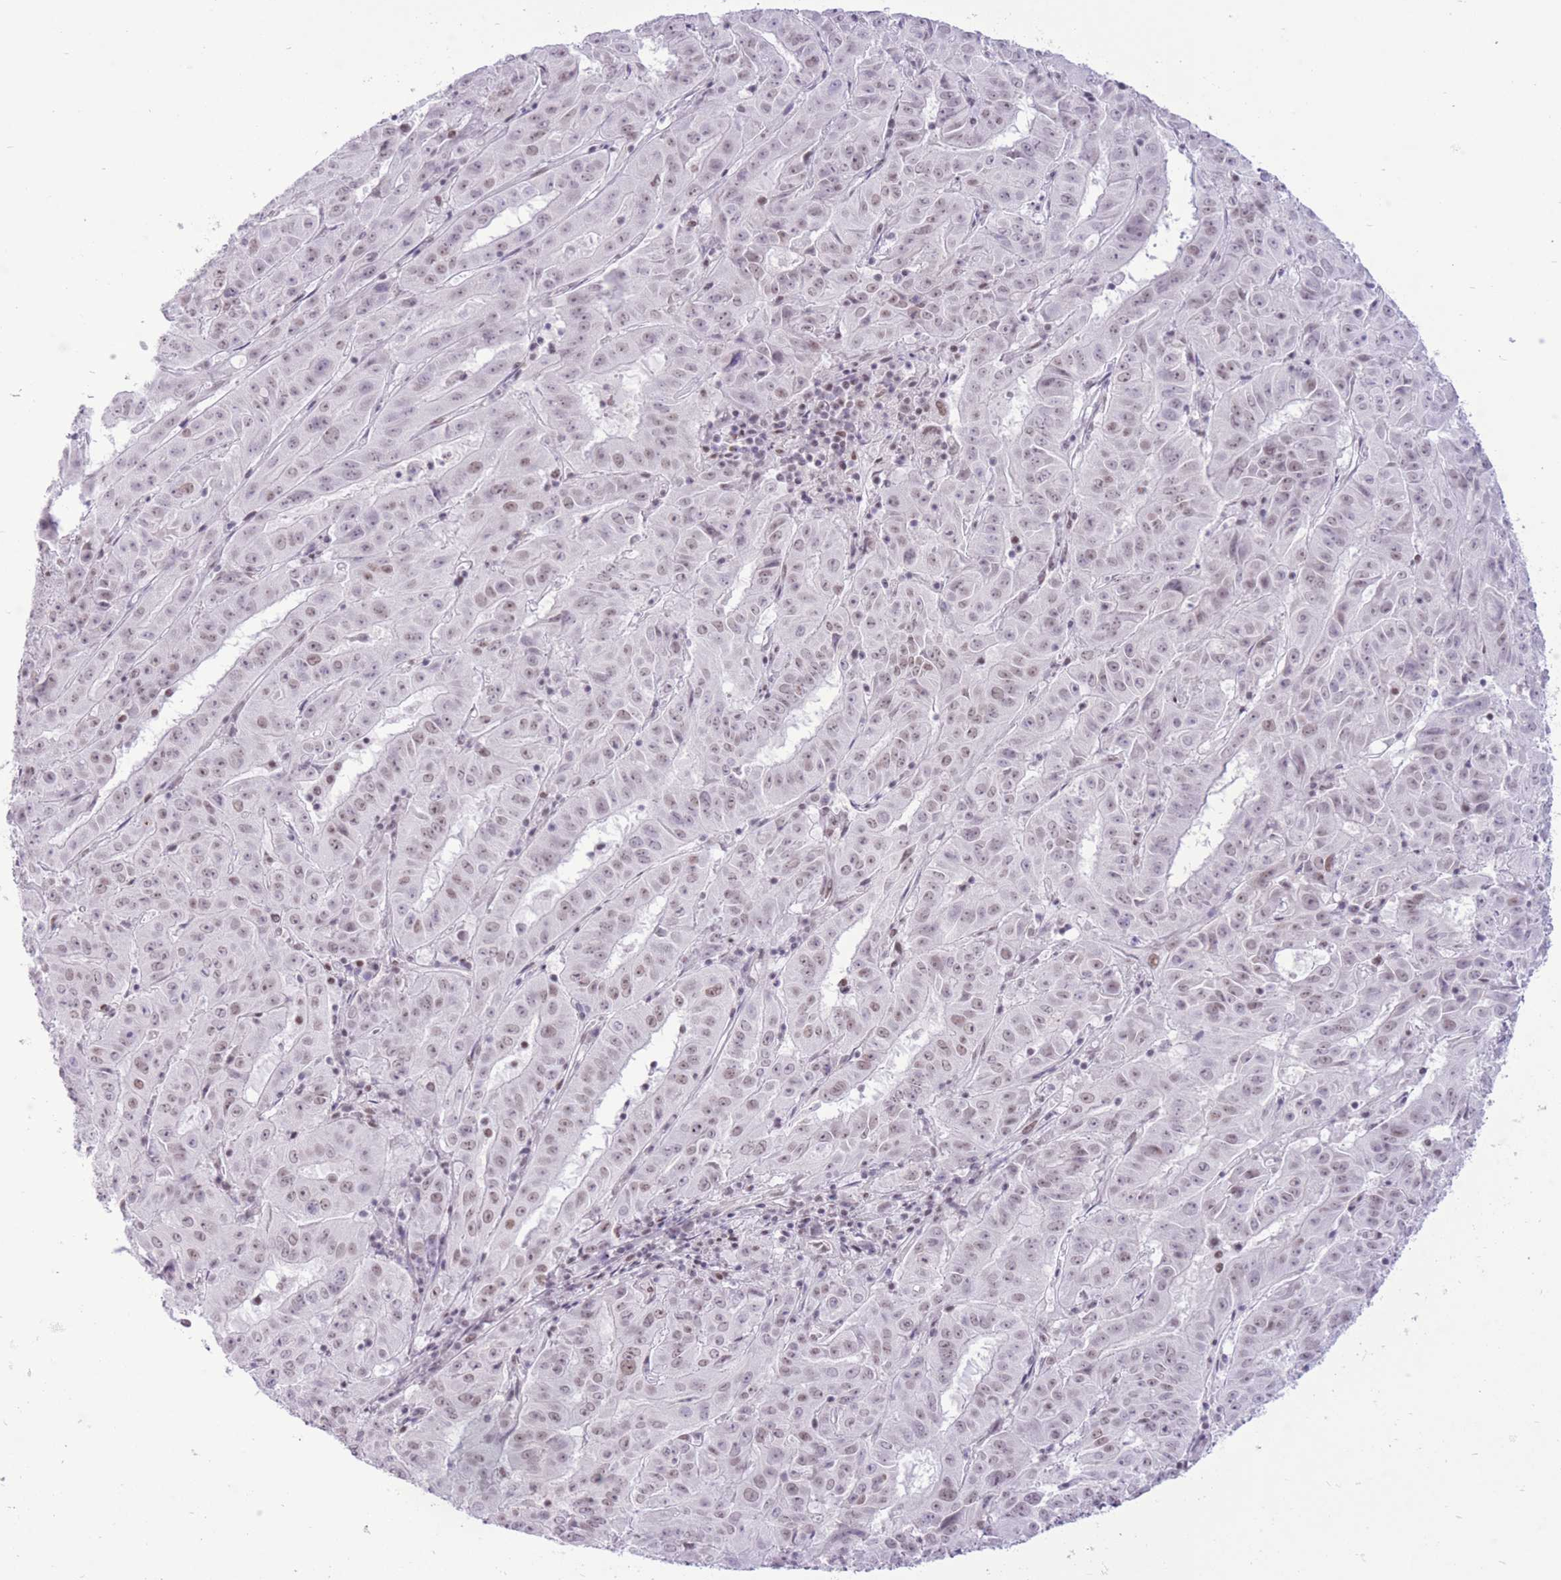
{"staining": {"intensity": "moderate", "quantity": ">75%", "location": "nuclear"}, "tissue": "pancreatic cancer", "cell_type": "Tumor cells", "image_type": "cancer", "snomed": [{"axis": "morphology", "description": "Adenocarcinoma, NOS"}, {"axis": "topography", "description": "Pancreas"}], "caption": "Immunohistochemistry photomicrograph of neoplastic tissue: pancreatic adenocarcinoma stained using immunohistochemistry (IHC) exhibits medium levels of moderate protein expression localized specifically in the nuclear of tumor cells, appearing as a nuclear brown color.", "gene": "ZBED5", "patient": {"sex": "male", "age": 63}}